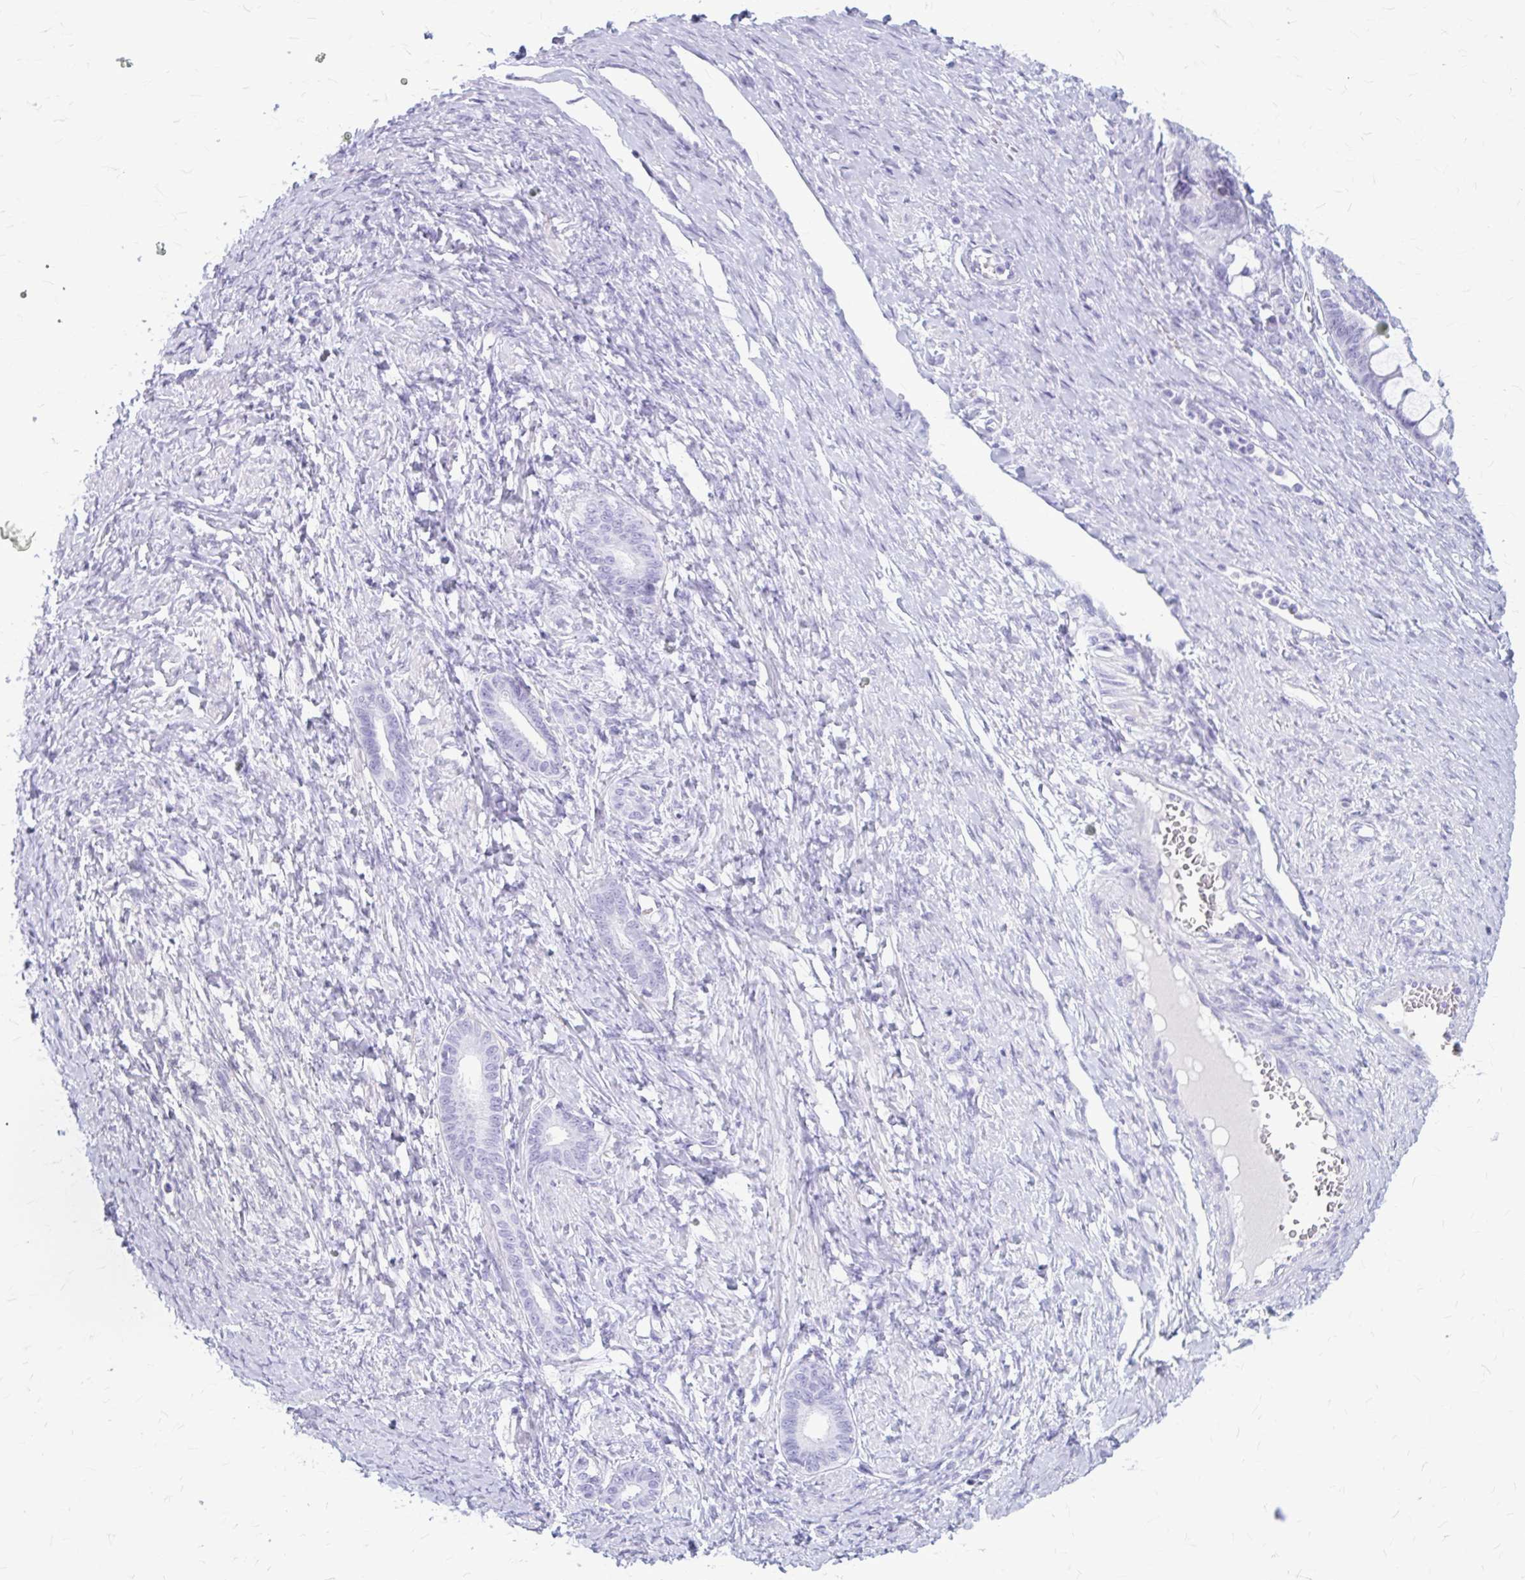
{"staining": {"intensity": "negative", "quantity": "none", "location": "none"}, "tissue": "ovarian cancer", "cell_type": "Tumor cells", "image_type": "cancer", "snomed": [{"axis": "morphology", "description": "Cystadenocarcinoma, mucinous, NOS"}, {"axis": "topography", "description": "Ovary"}], "caption": "Immunohistochemistry of ovarian cancer reveals no staining in tumor cells.", "gene": "KLHDC7A", "patient": {"sex": "female", "age": 73}}